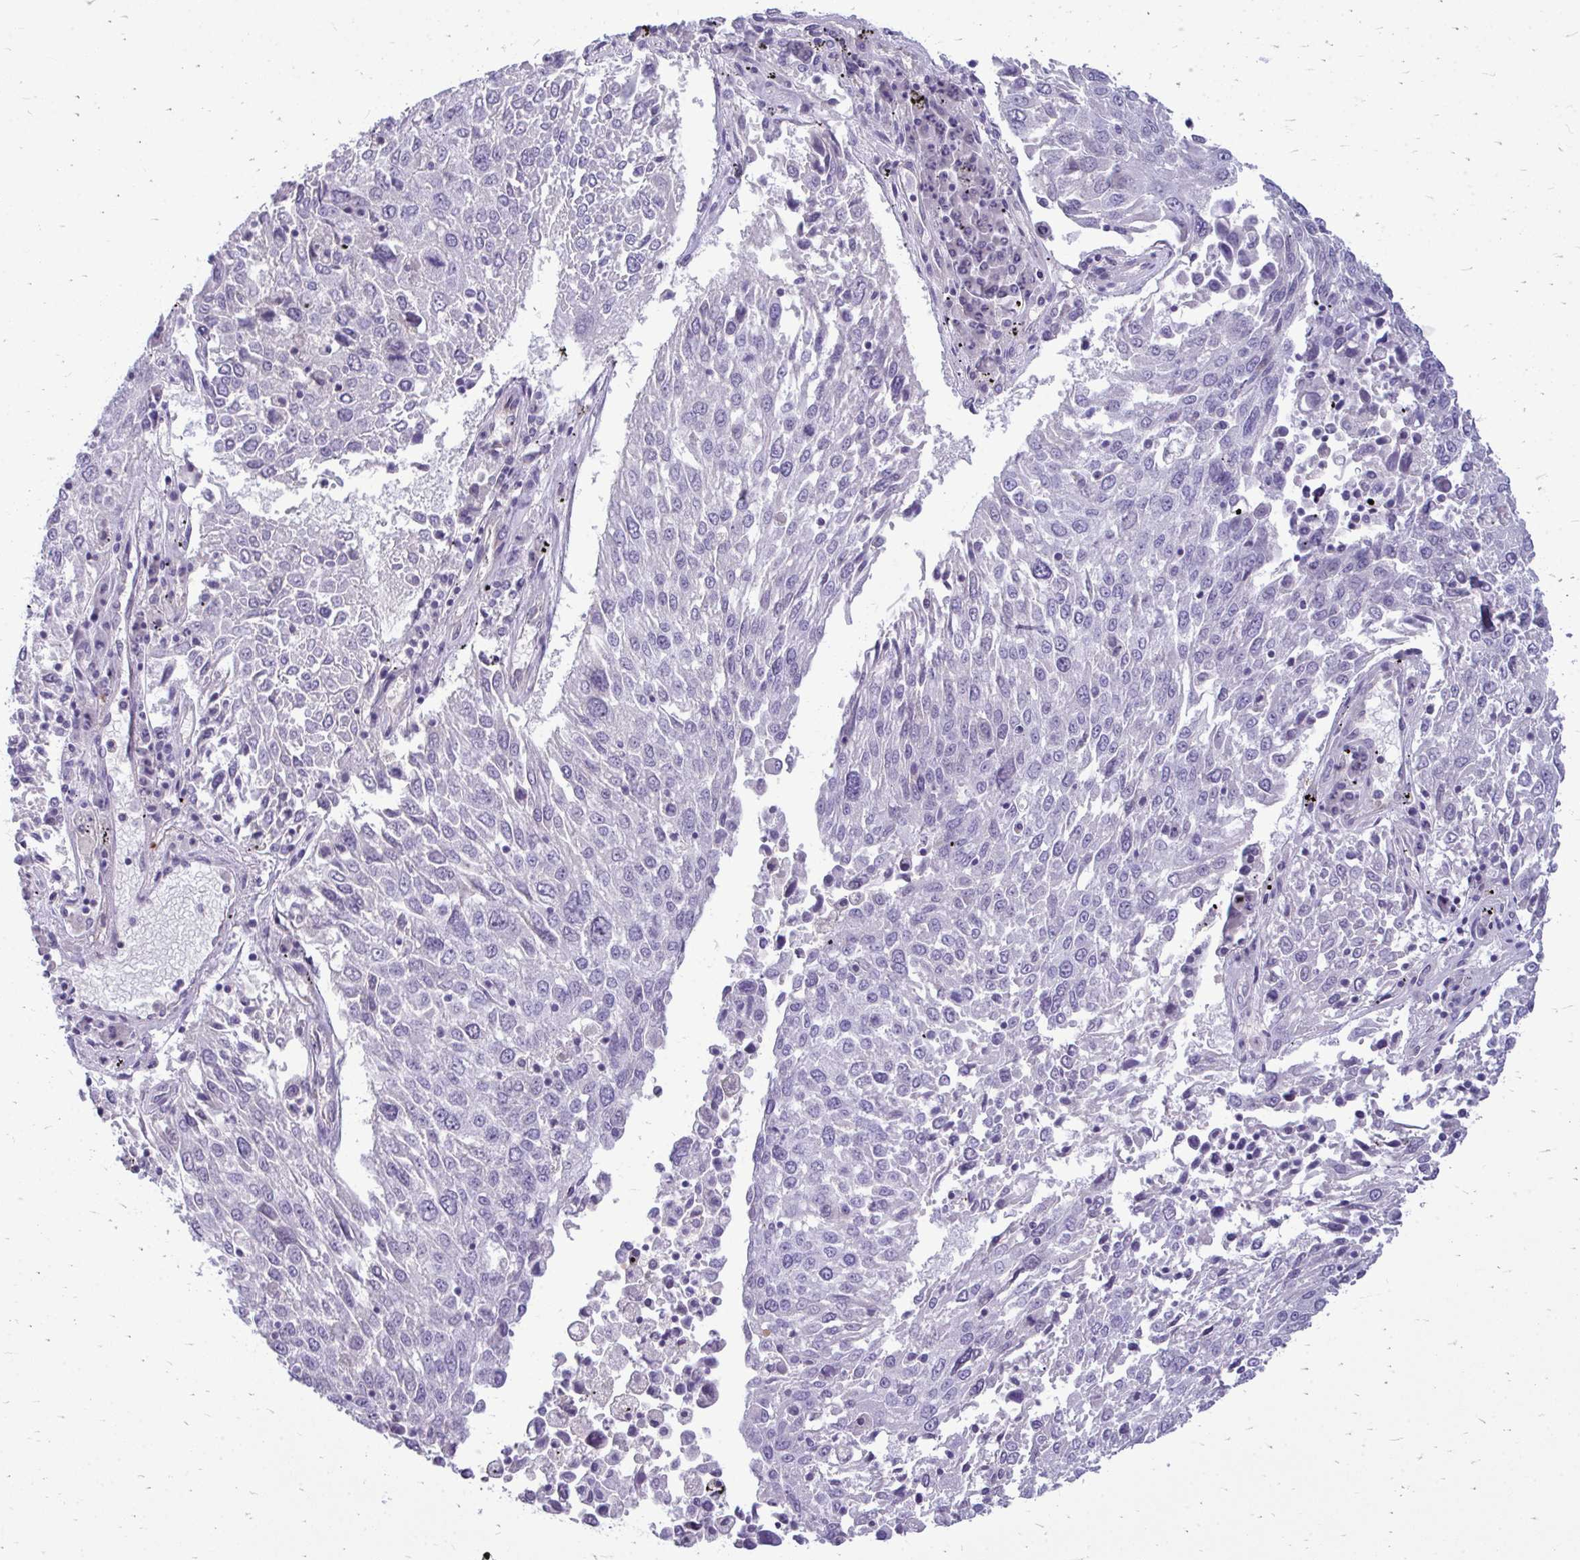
{"staining": {"intensity": "negative", "quantity": "none", "location": "none"}, "tissue": "lung cancer", "cell_type": "Tumor cells", "image_type": "cancer", "snomed": [{"axis": "morphology", "description": "Squamous cell carcinoma, NOS"}, {"axis": "topography", "description": "Lung"}], "caption": "This is an IHC photomicrograph of human lung cancer (squamous cell carcinoma). There is no expression in tumor cells.", "gene": "FABP3", "patient": {"sex": "male", "age": 65}}